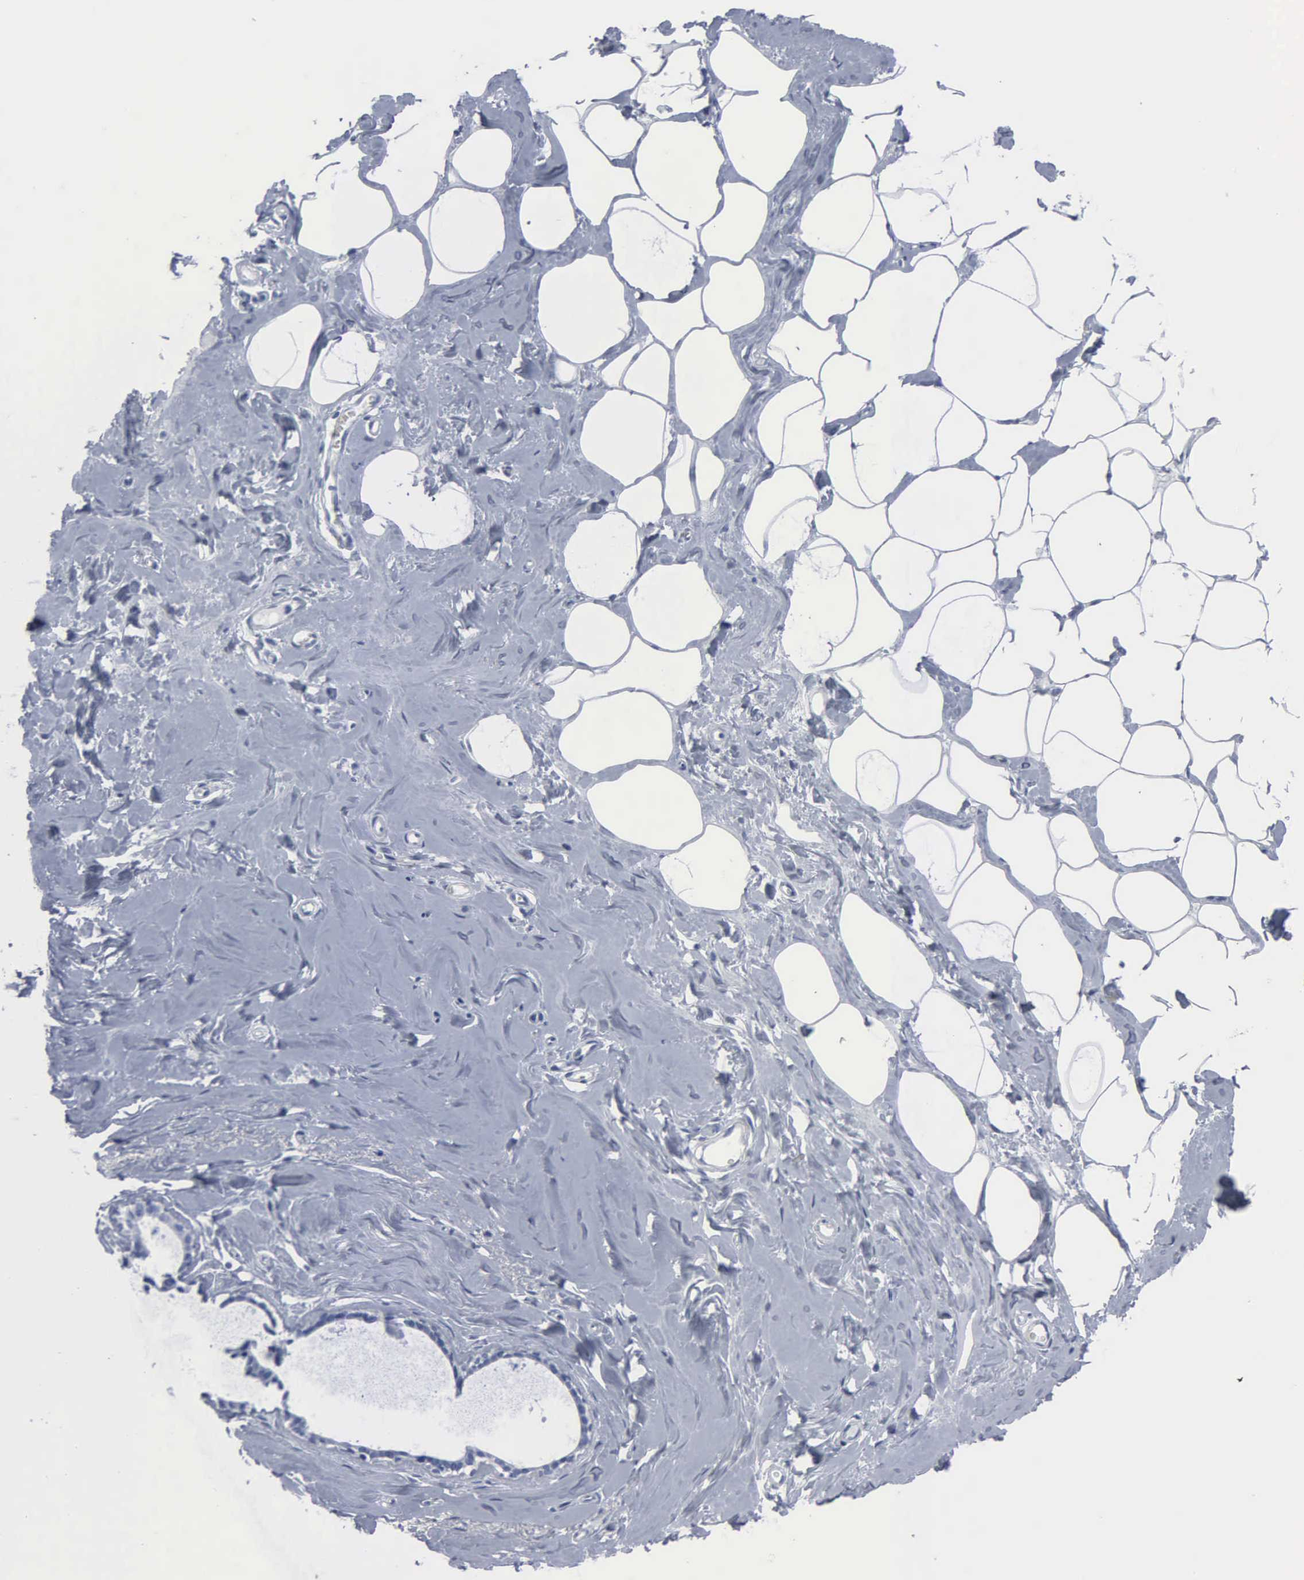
{"staining": {"intensity": "negative", "quantity": "none", "location": "none"}, "tissue": "breast", "cell_type": "Adipocytes", "image_type": "normal", "snomed": [{"axis": "morphology", "description": "Normal tissue, NOS"}, {"axis": "topography", "description": "Breast"}], "caption": "Protein analysis of benign breast displays no significant positivity in adipocytes. (Stains: DAB (3,3'-diaminobenzidine) IHC with hematoxylin counter stain, Microscopy: brightfield microscopy at high magnification).", "gene": "DMD", "patient": {"sex": "female", "age": 45}}